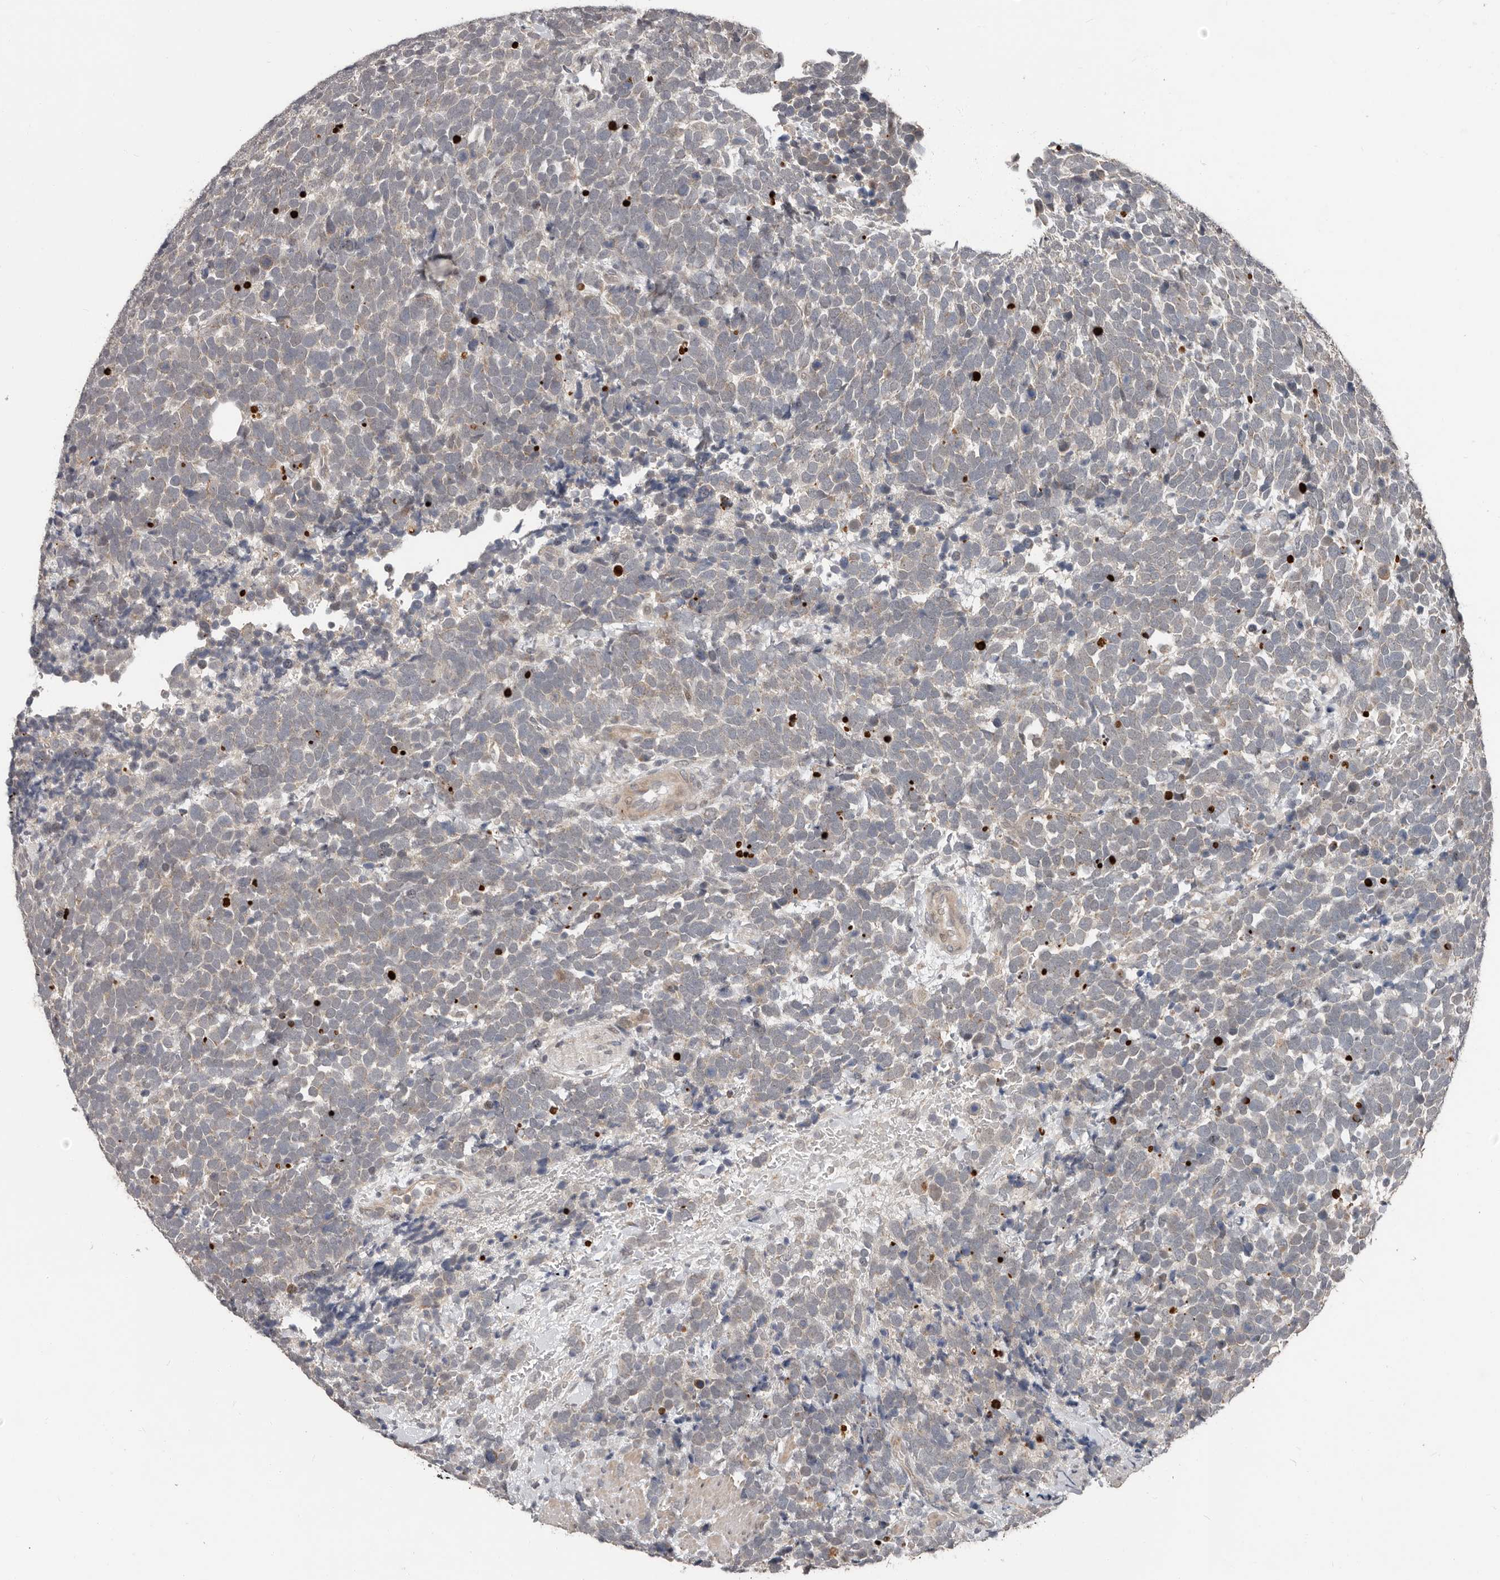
{"staining": {"intensity": "negative", "quantity": "none", "location": "none"}, "tissue": "urothelial cancer", "cell_type": "Tumor cells", "image_type": "cancer", "snomed": [{"axis": "morphology", "description": "Urothelial carcinoma, High grade"}, {"axis": "topography", "description": "Urinary bladder"}], "caption": "Immunohistochemical staining of human urothelial cancer displays no significant expression in tumor cells.", "gene": "APOL6", "patient": {"sex": "female", "age": 82}}